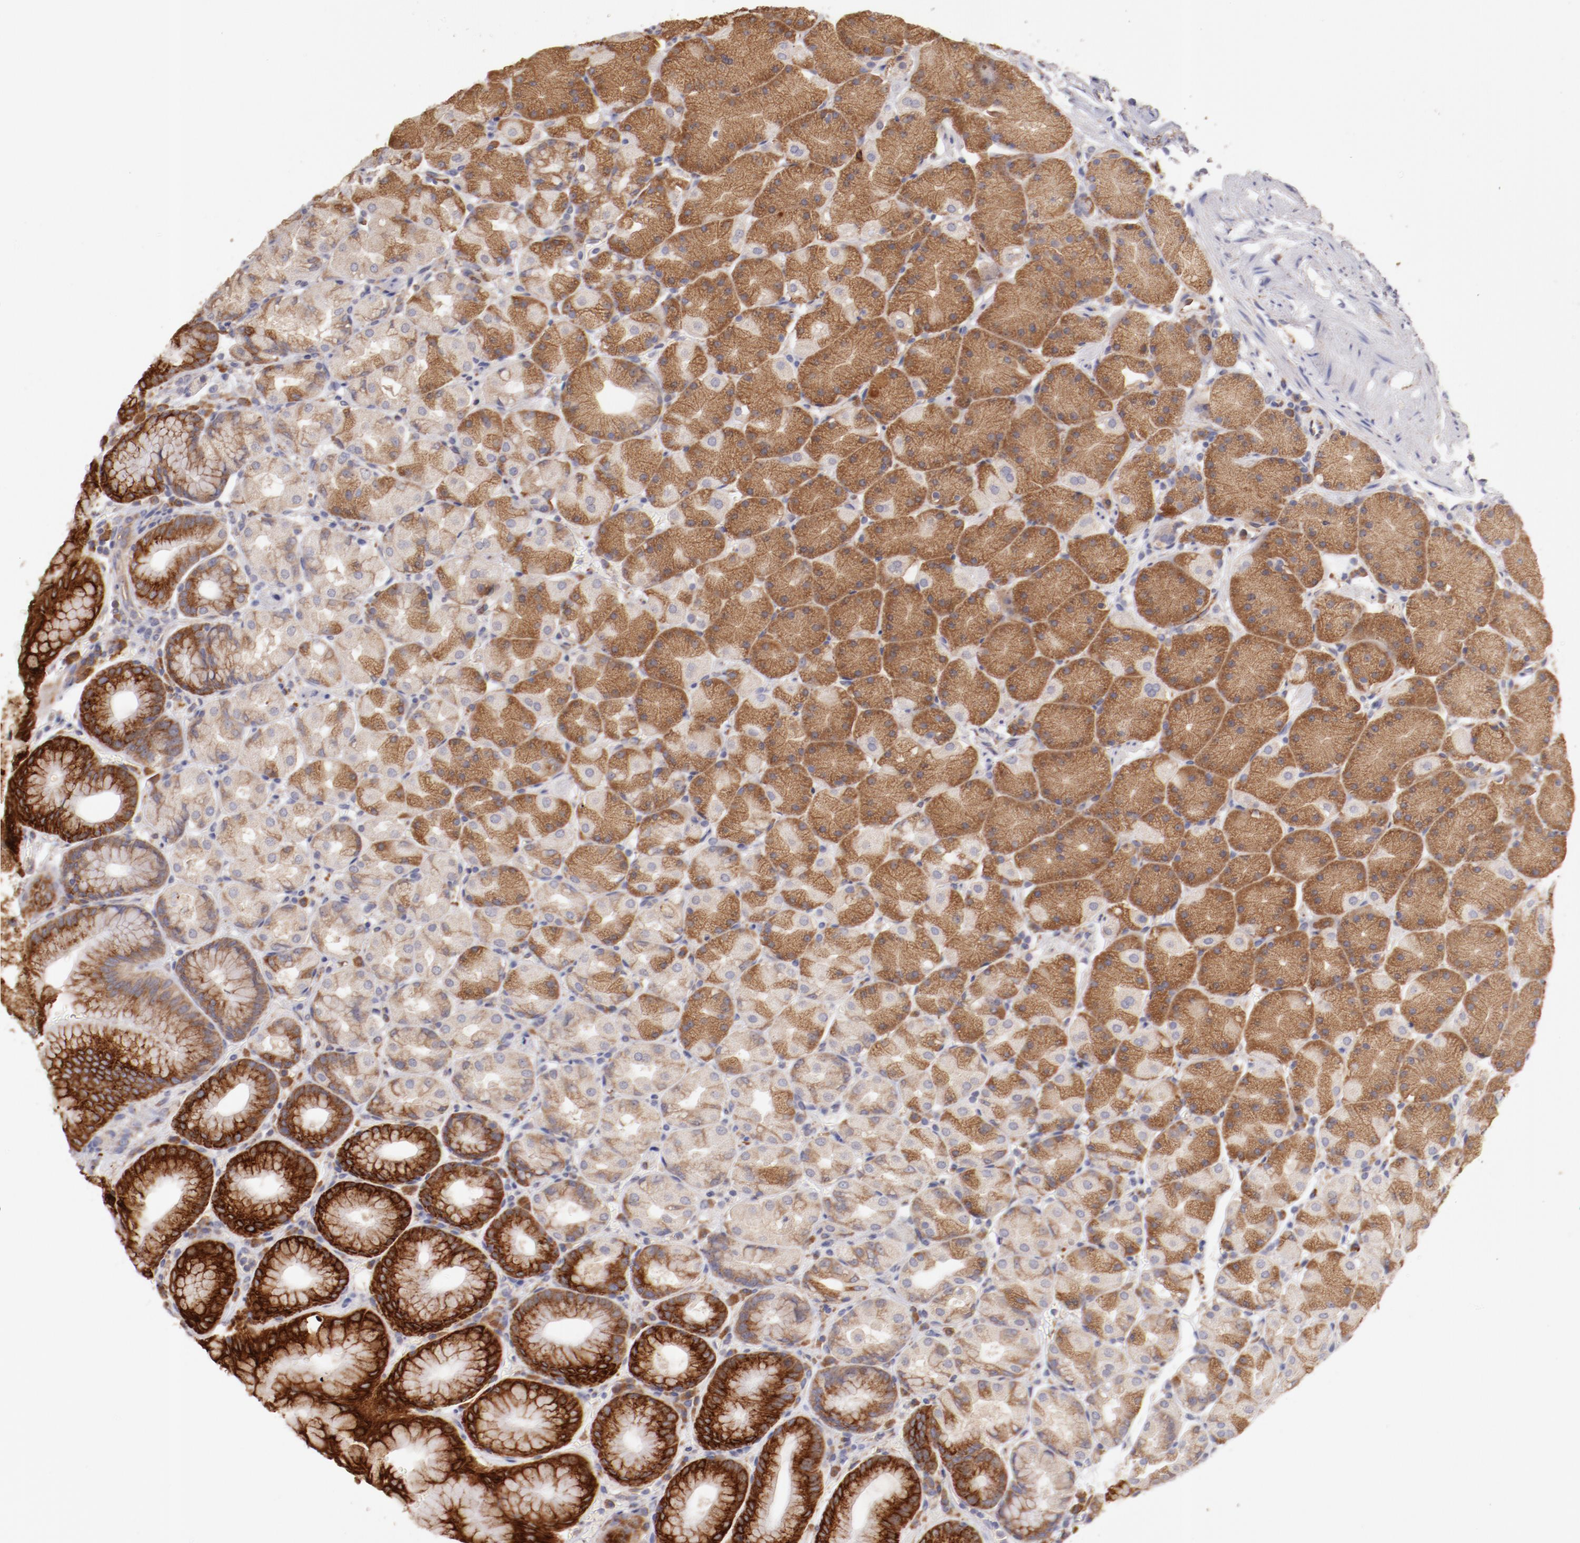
{"staining": {"intensity": "moderate", "quantity": ">75%", "location": "cytoplasmic/membranous"}, "tissue": "stomach", "cell_type": "Glandular cells", "image_type": "normal", "snomed": [{"axis": "morphology", "description": "Normal tissue, NOS"}, {"axis": "topography", "description": "Stomach, upper"}, {"axis": "topography", "description": "Stomach"}], "caption": "The image displays staining of benign stomach, revealing moderate cytoplasmic/membranous protein expression (brown color) within glandular cells. (DAB (3,3'-diaminobenzidine) IHC, brown staining for protein, blue staining for nuclei).", "gene": "ENTPD5", "patient": {"sex": "male", "age": 76}}